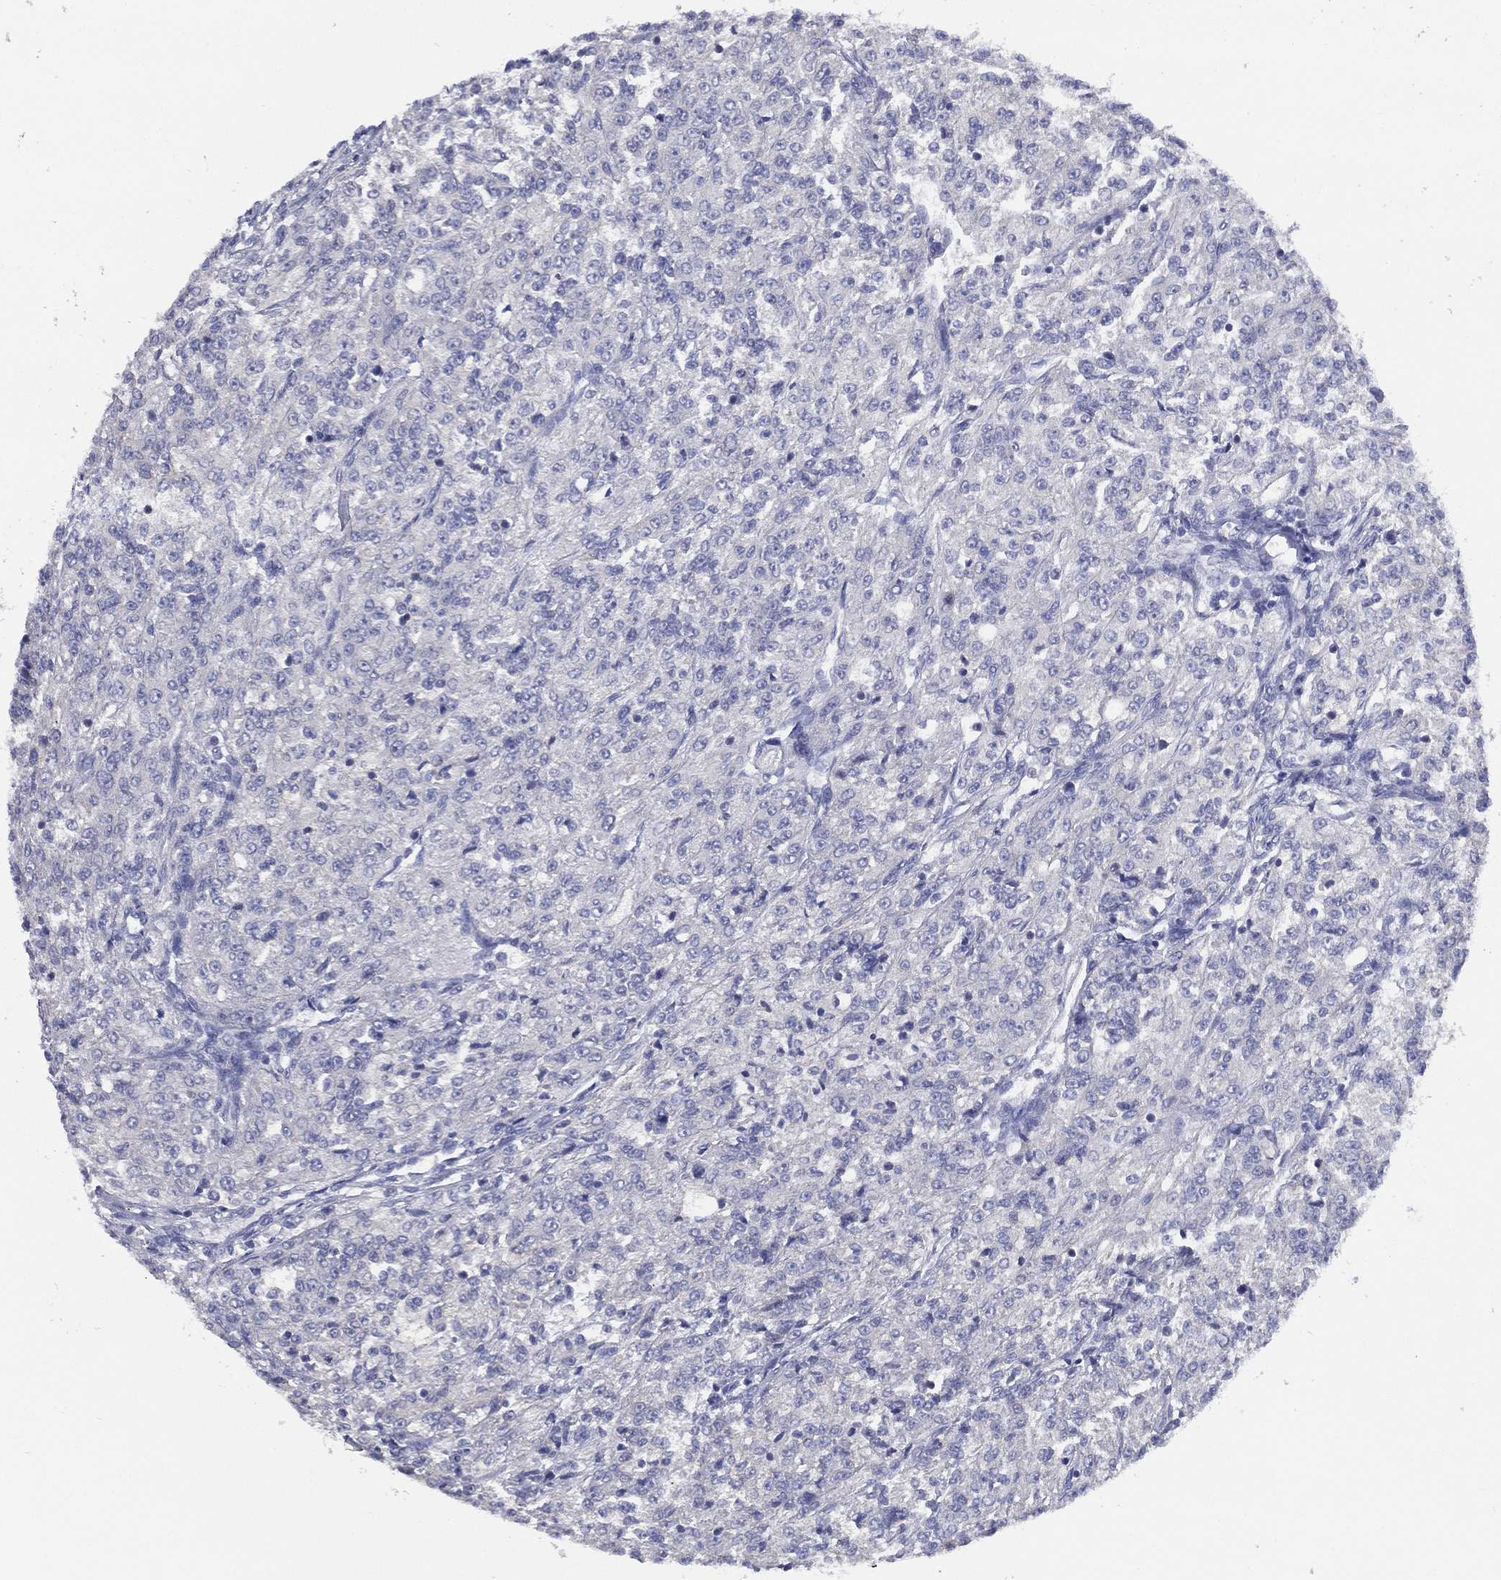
{"staining": {"intensity": "negative", "quantity": "none", "location": "none"}, "tissue": "renal cancer", "cell_type": "Tumor cells", "image_type": "cancer", "snomed": [{"axis": "morphology", "description": "Adenocarcinoma, NOS"}, {"axis": "topography", "description": "Kidney"}], "caption": "This is an immunohistochemistry image of human renal cancer. There is no positivity in tumor cells.", "gene": "SLC13A4", "patient": {"sex": "female", "age": 63}}